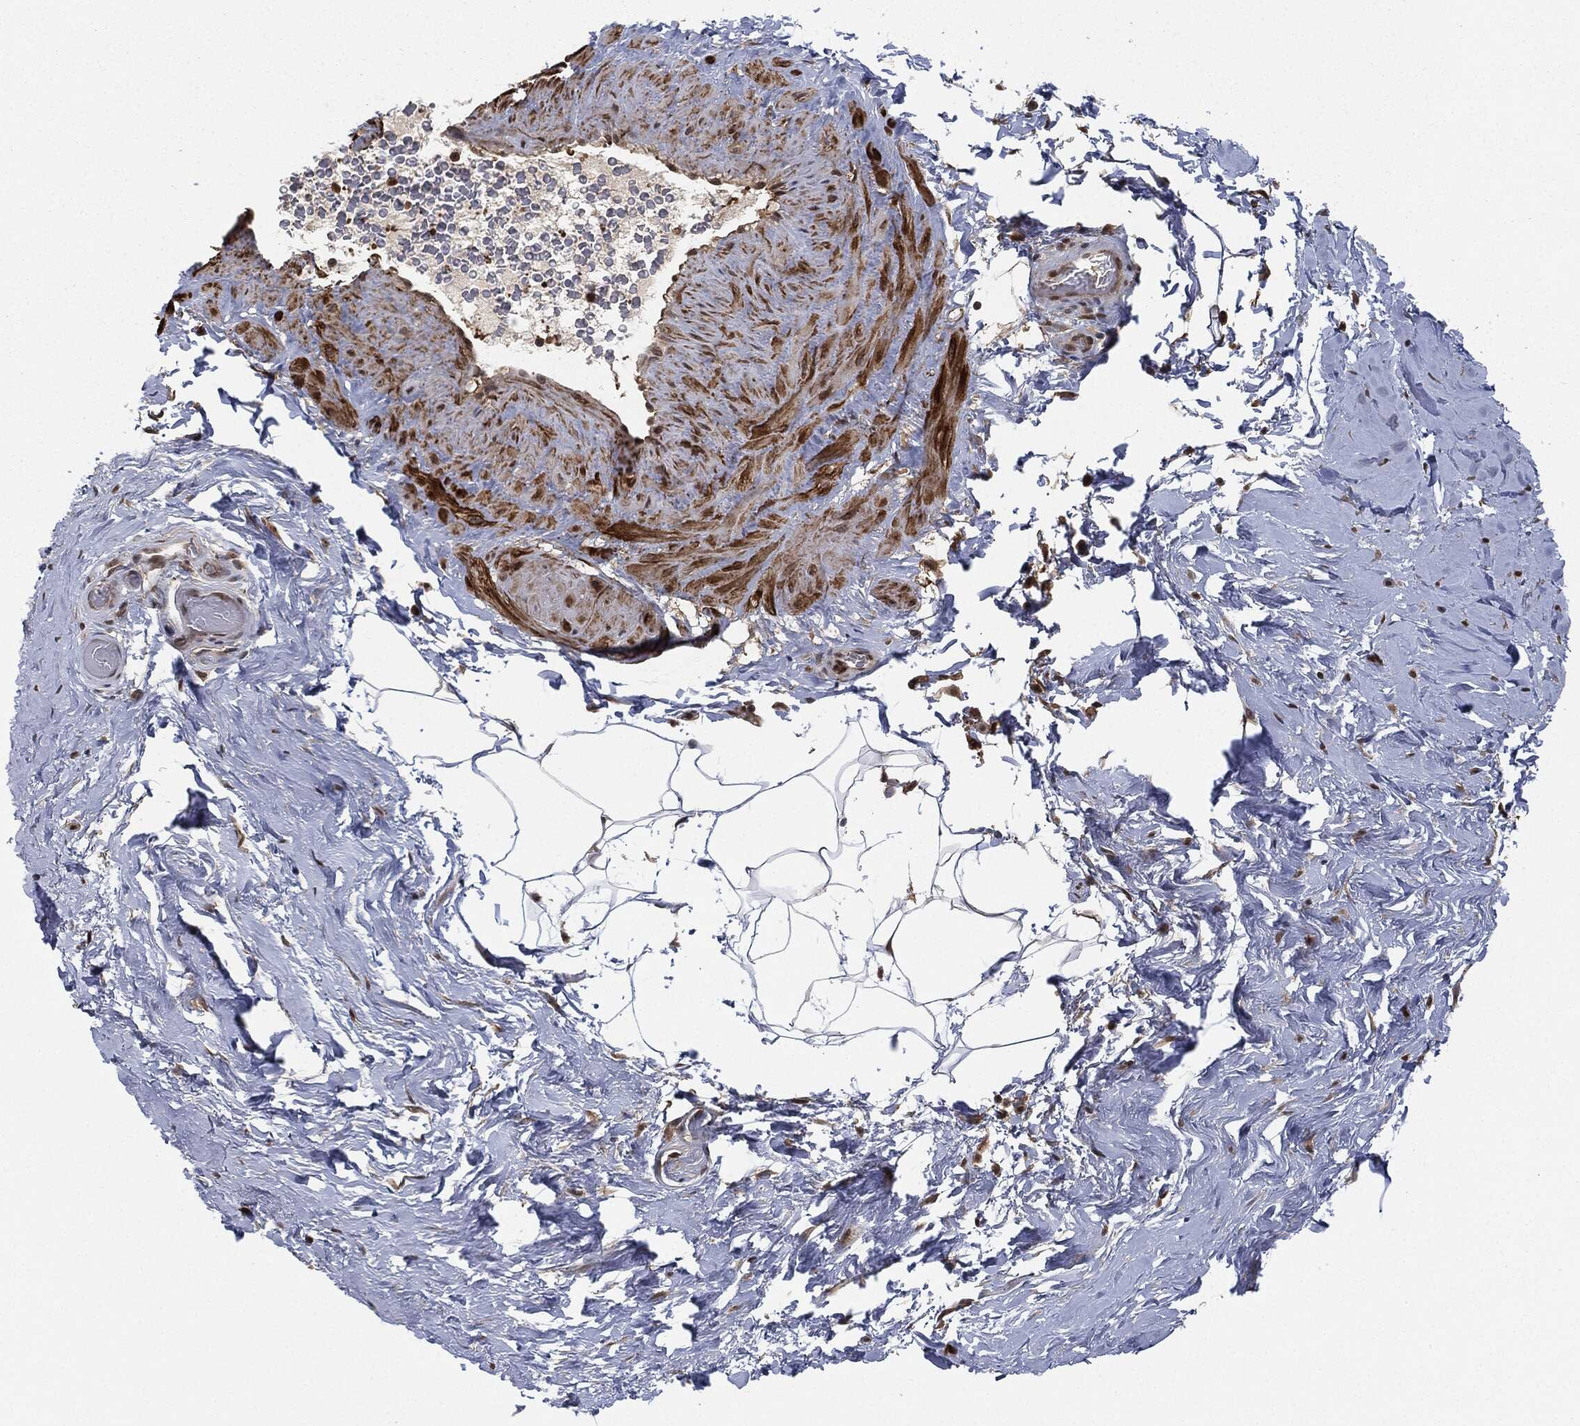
{"staining": {"intensity": "negative", "quantity": "none", "location": "none"}, "tissue": "adipose tissue", "cell_type": "Adipocytes", "image_type": "normal", "snomed": [{"axis": "morphology", "description": "Normal tissue, NOS"}, {"axis": "topography", "description": "Soft tissue"}, {"axis": "topography", "description": "Vascular tissue"}], "caption": "A micrograph of human adipose tissue is negative for staining in adipocytes. Brightfield microscopy of IHC stained with DAB (brown) and hematoxylin (blue), captured at high magnification.", "gene": "CAPRIN2", "patient": {"sex": "male", "age": 41}}